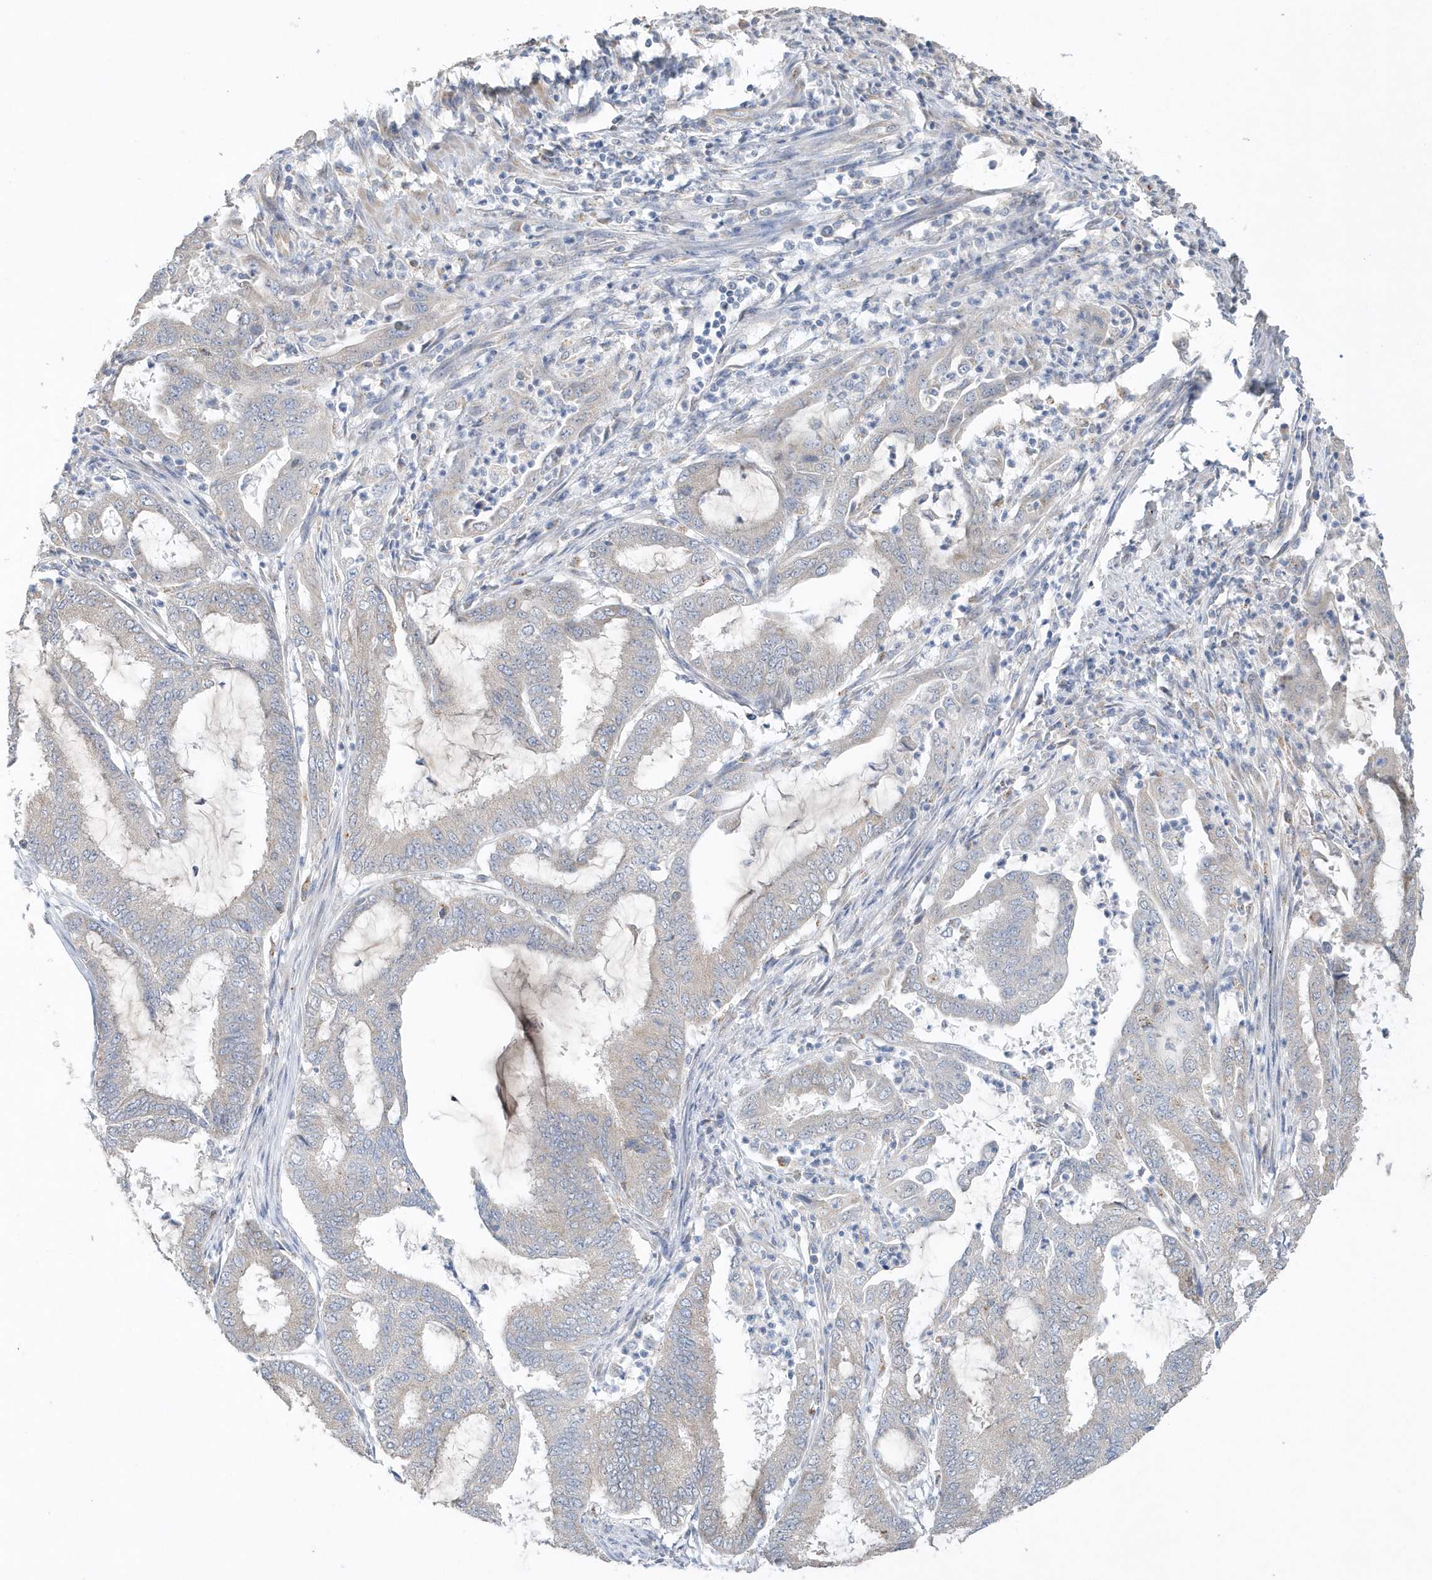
{"staining": {"intensity": "negative", "quantity": "none", "location": "none"}, "tissue": "endometrial cancer", "cell_type": "Tumor cells", "image_type": "cancer", "snomed": [{"axis": "morphology", "description": "Adenocarcinoma, NOS"}, {"axis": "topography", "description": "Endometrium"}], "caption": "Tumor cells are negative for protein expression in human adenocarcinoma (endometrial).", "gene": "SPATA5", "patient": {"sex": "female", "age": 51}}